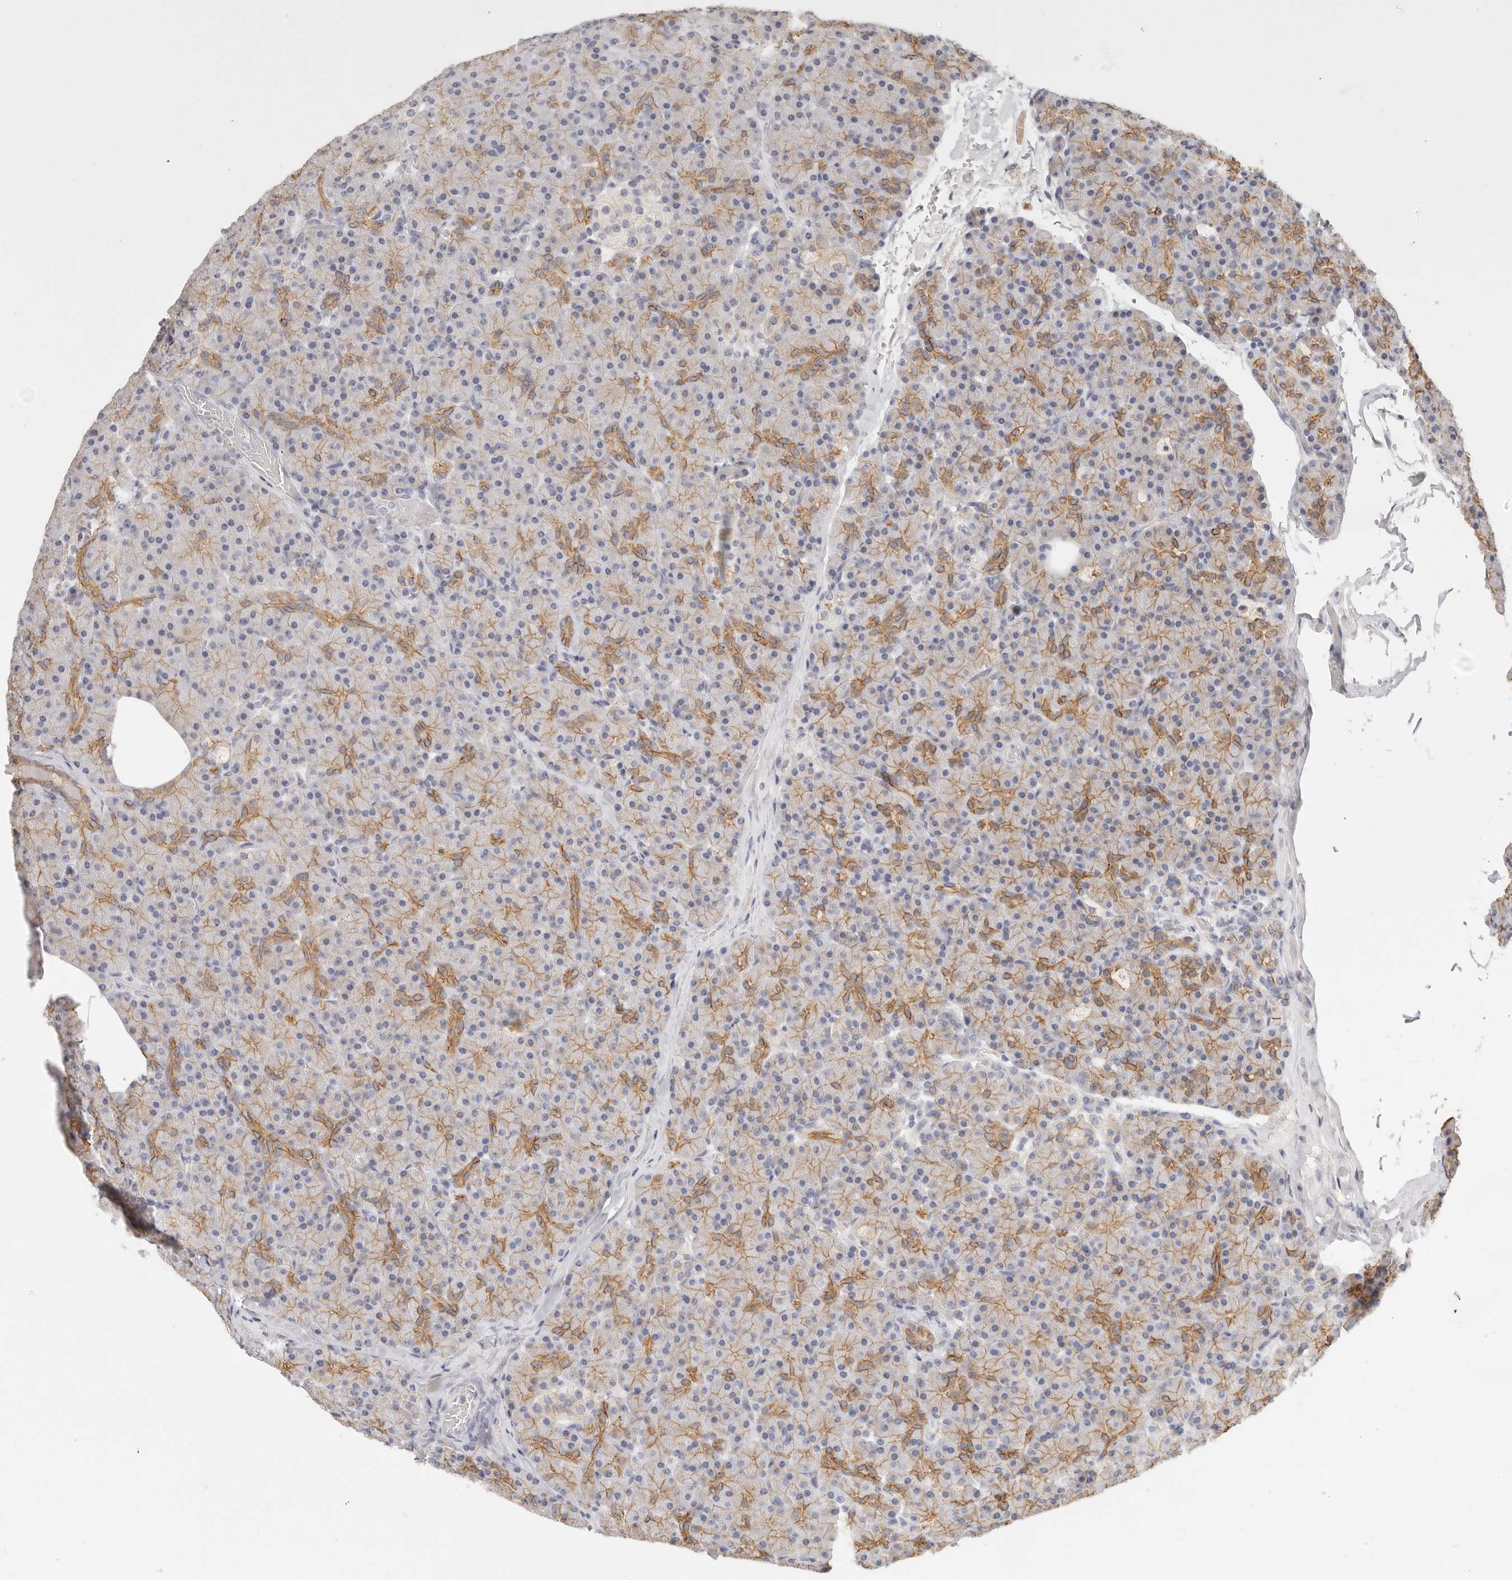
{"staining": {"intensity": "moderate", "quantity": ">75%", "location": "cytoplasmic/membranous"}, "tissue": "pancreas", "cell_type": "Exocrine glandular cells", "image_type": "normal", "snomed": [{"axis": "morphology", "description": "Normal tissue, NOS"}, {"axis": "topography", "description": "Pancreas"}], "caption": "An immunohistochemistry (IHC) image of normal tissue is shown. Protein staining in brown highlights moderate cytoplasmic/membranous positivity in pancreas within exocrine glandular cells.", "gene": "ANXA9", "patient": {"sex": "female", "age": 43}}